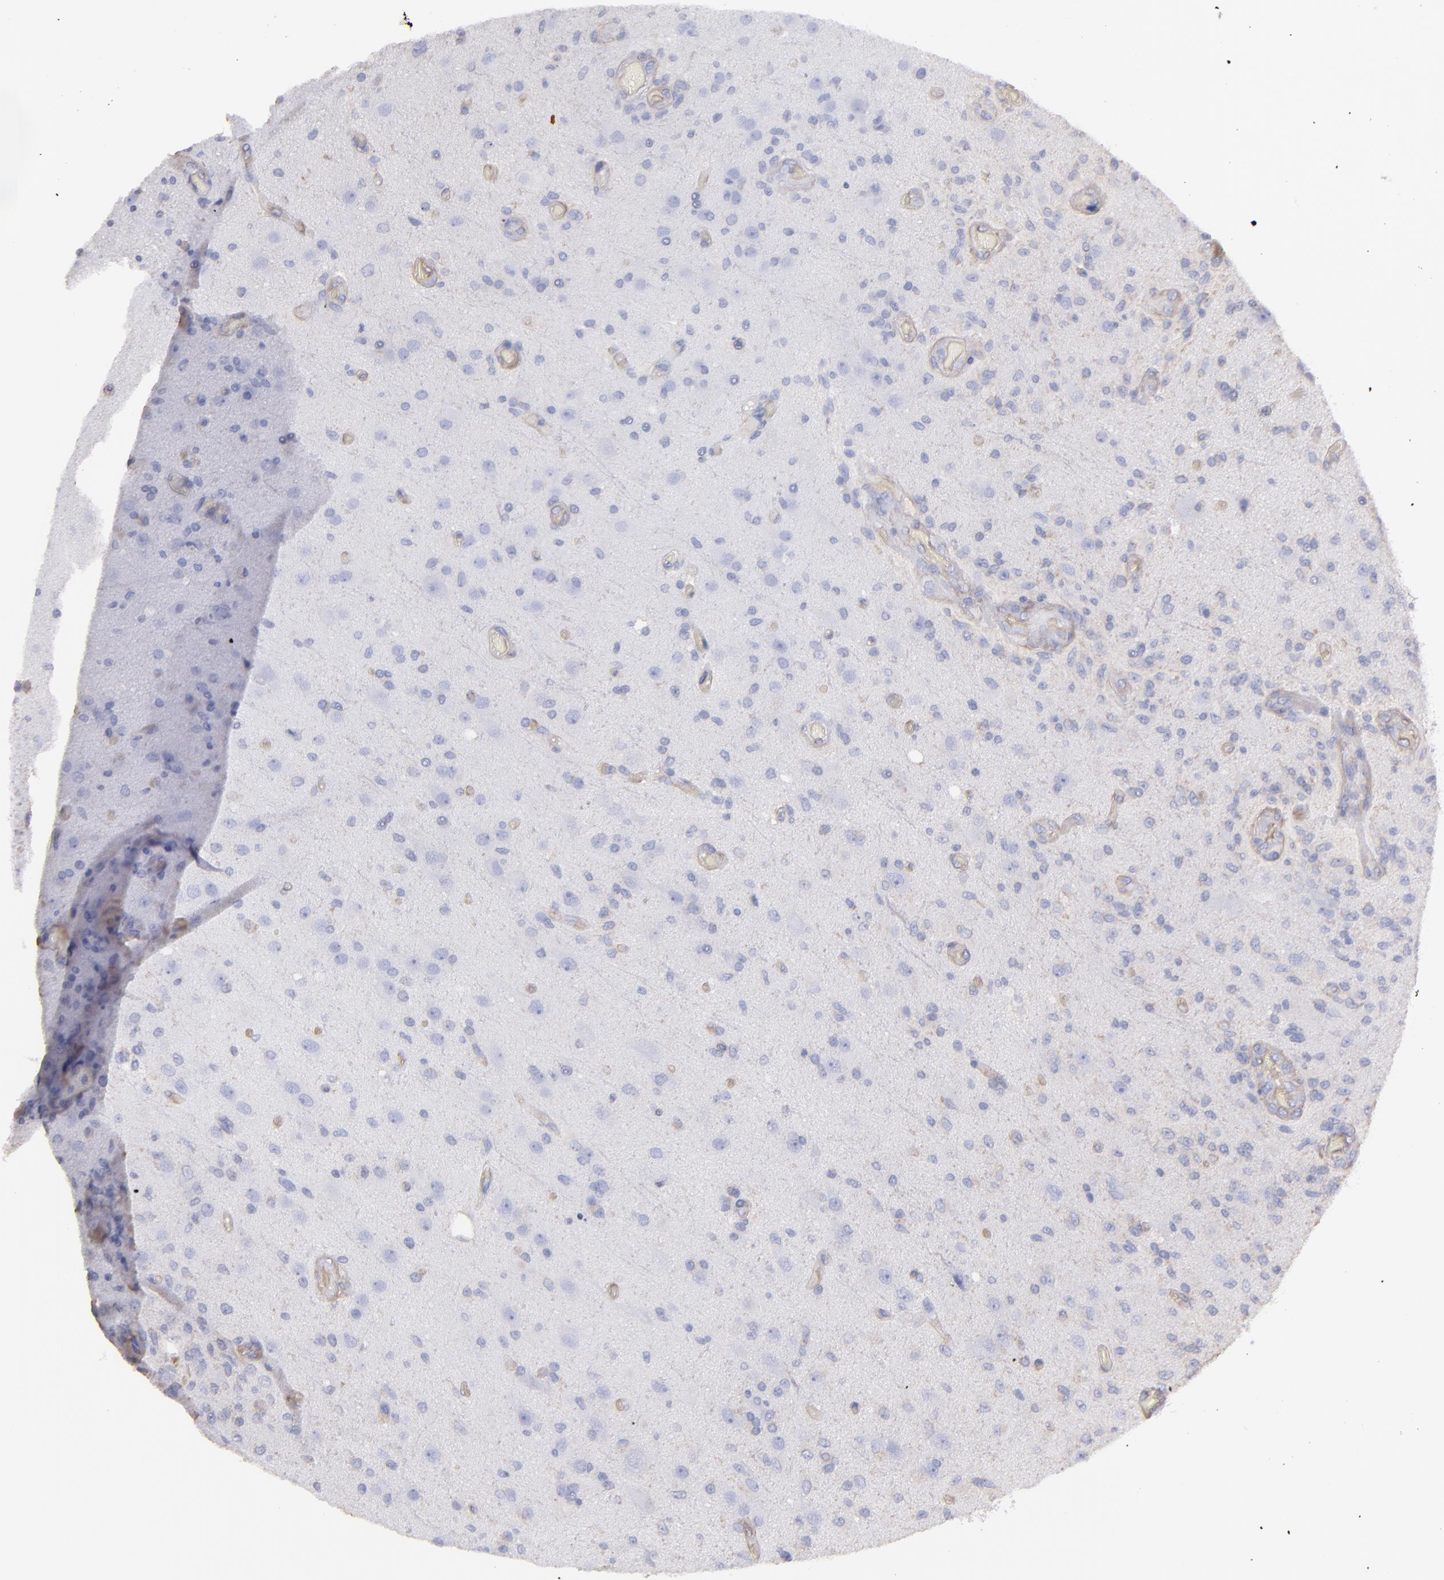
{"staining": {"intensity": "weak", "quantity": "25%-75%", "location": "cytoplasmic/membranous"}, "tissue": "glioma", "cell_type": "Tumor cells", "image_type": "cancer", "snomed": [{"axis": "morphology", "description": "Normal tissue, NOS"}, {"axis": "morphology", "description": "Glioma, malignant, High grade"}, {"axis": "topography", "description": "Cerebral cortex"}], "caption": "Malignant high-grade glioma tissue reveals weak cytoplasmic/membranous expression in approximately 25%-75% of tumor cells Immunohistochemistry (ihc) stains the protein of interest in brown and the nuclei are stained blue.", "gene": "MAPRE1", "patient": {"sex": "male", "age": 77}}